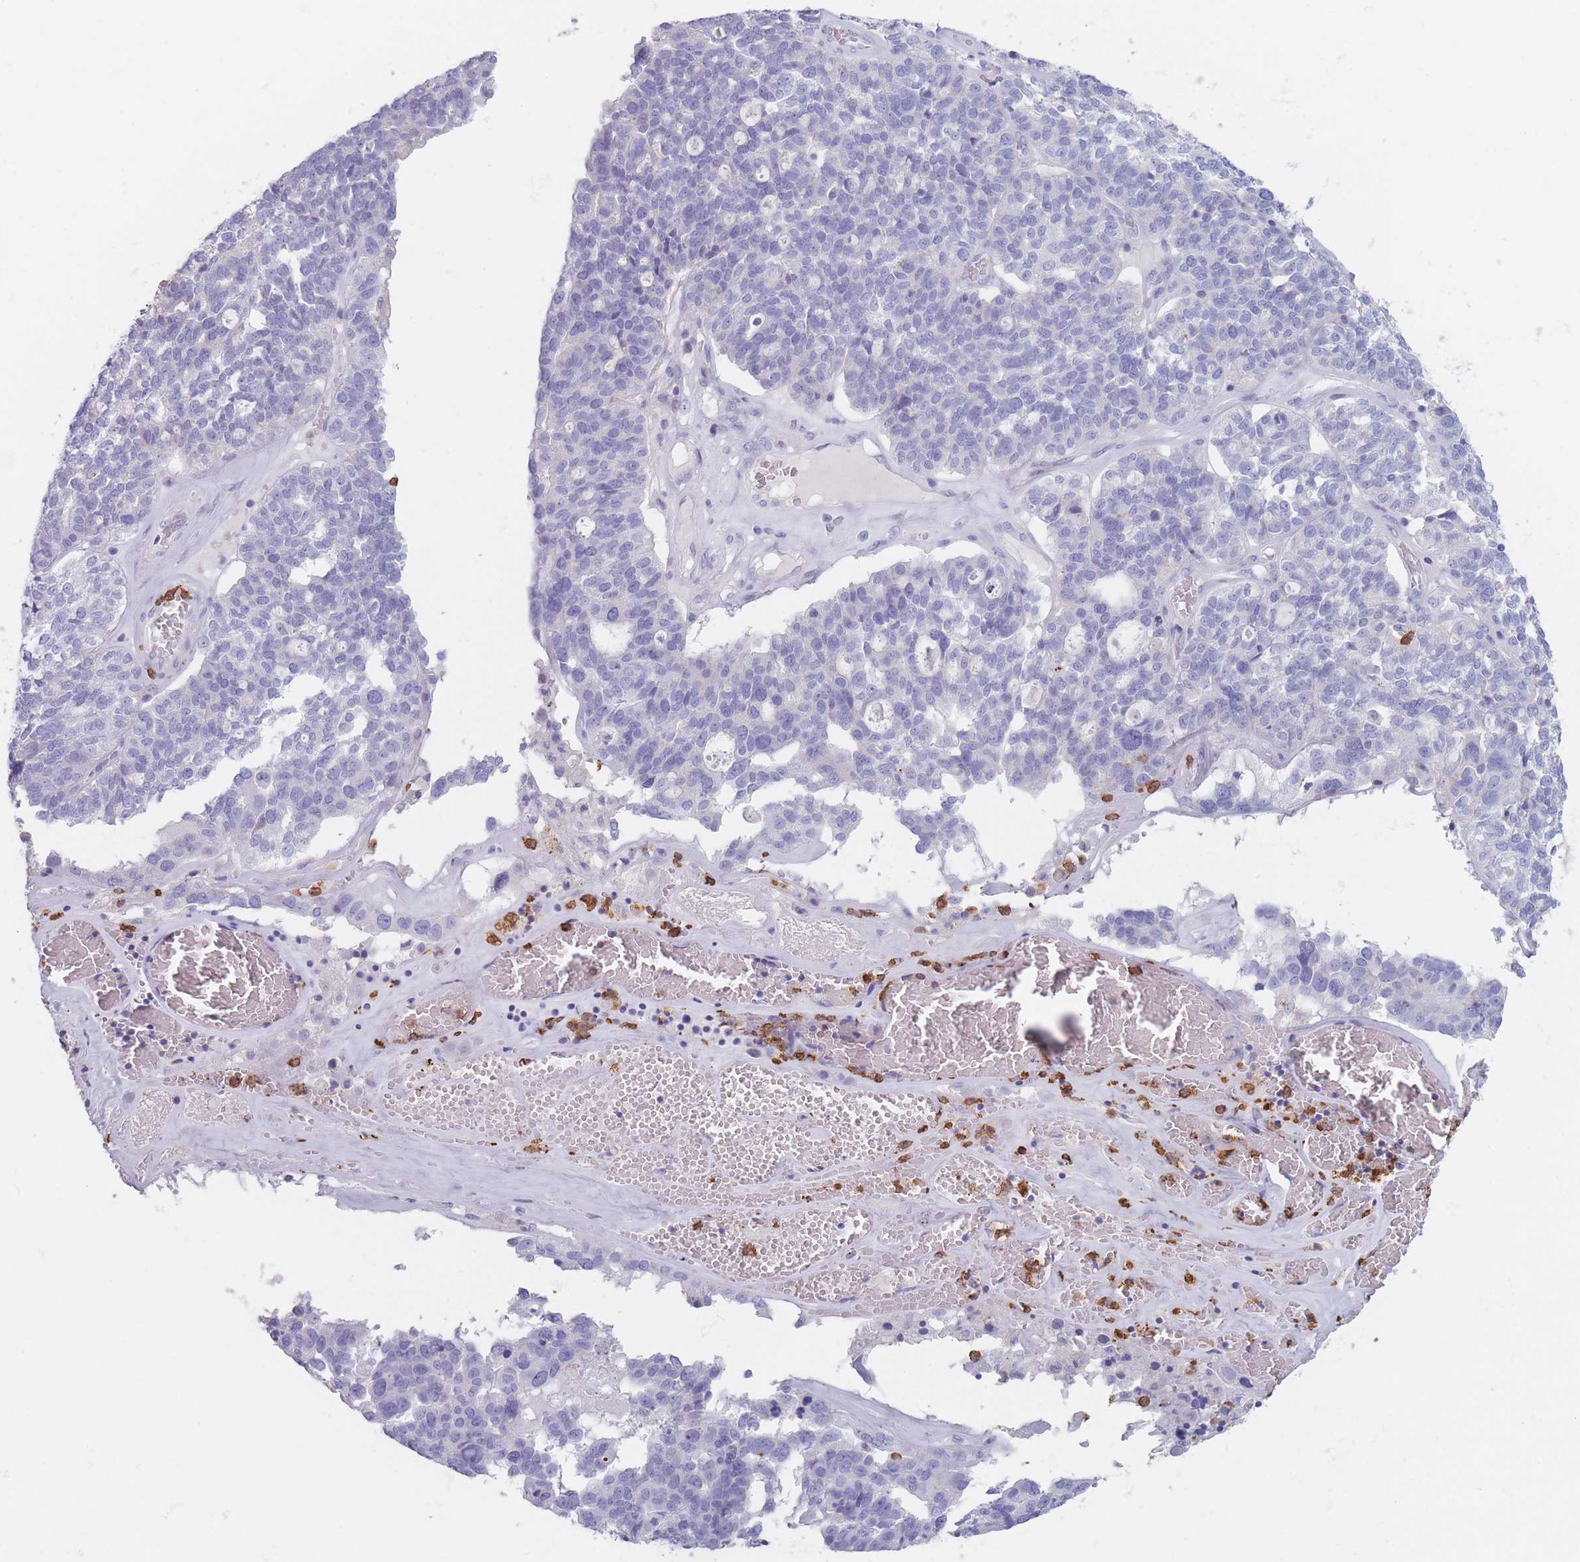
{"staining": {"intensity": "negative", "quantity": "none", "location": "none"}, "tissue": "ovarian cancer", "cell_type": "Tumor cells", "image_type": "cancer", "snomed": [{"axis": "morphology", "description": "Cystadenocarcinoma, serous, NOS"}, {"axis": "topography", "description": "Ovary"}], "caption": "There is no significant expression in tumor cells of ovarian cancer (serous cystadenocarcinoma).", "gene": "ATP1A3", "patient": {"sex": "female", "age": 59}}